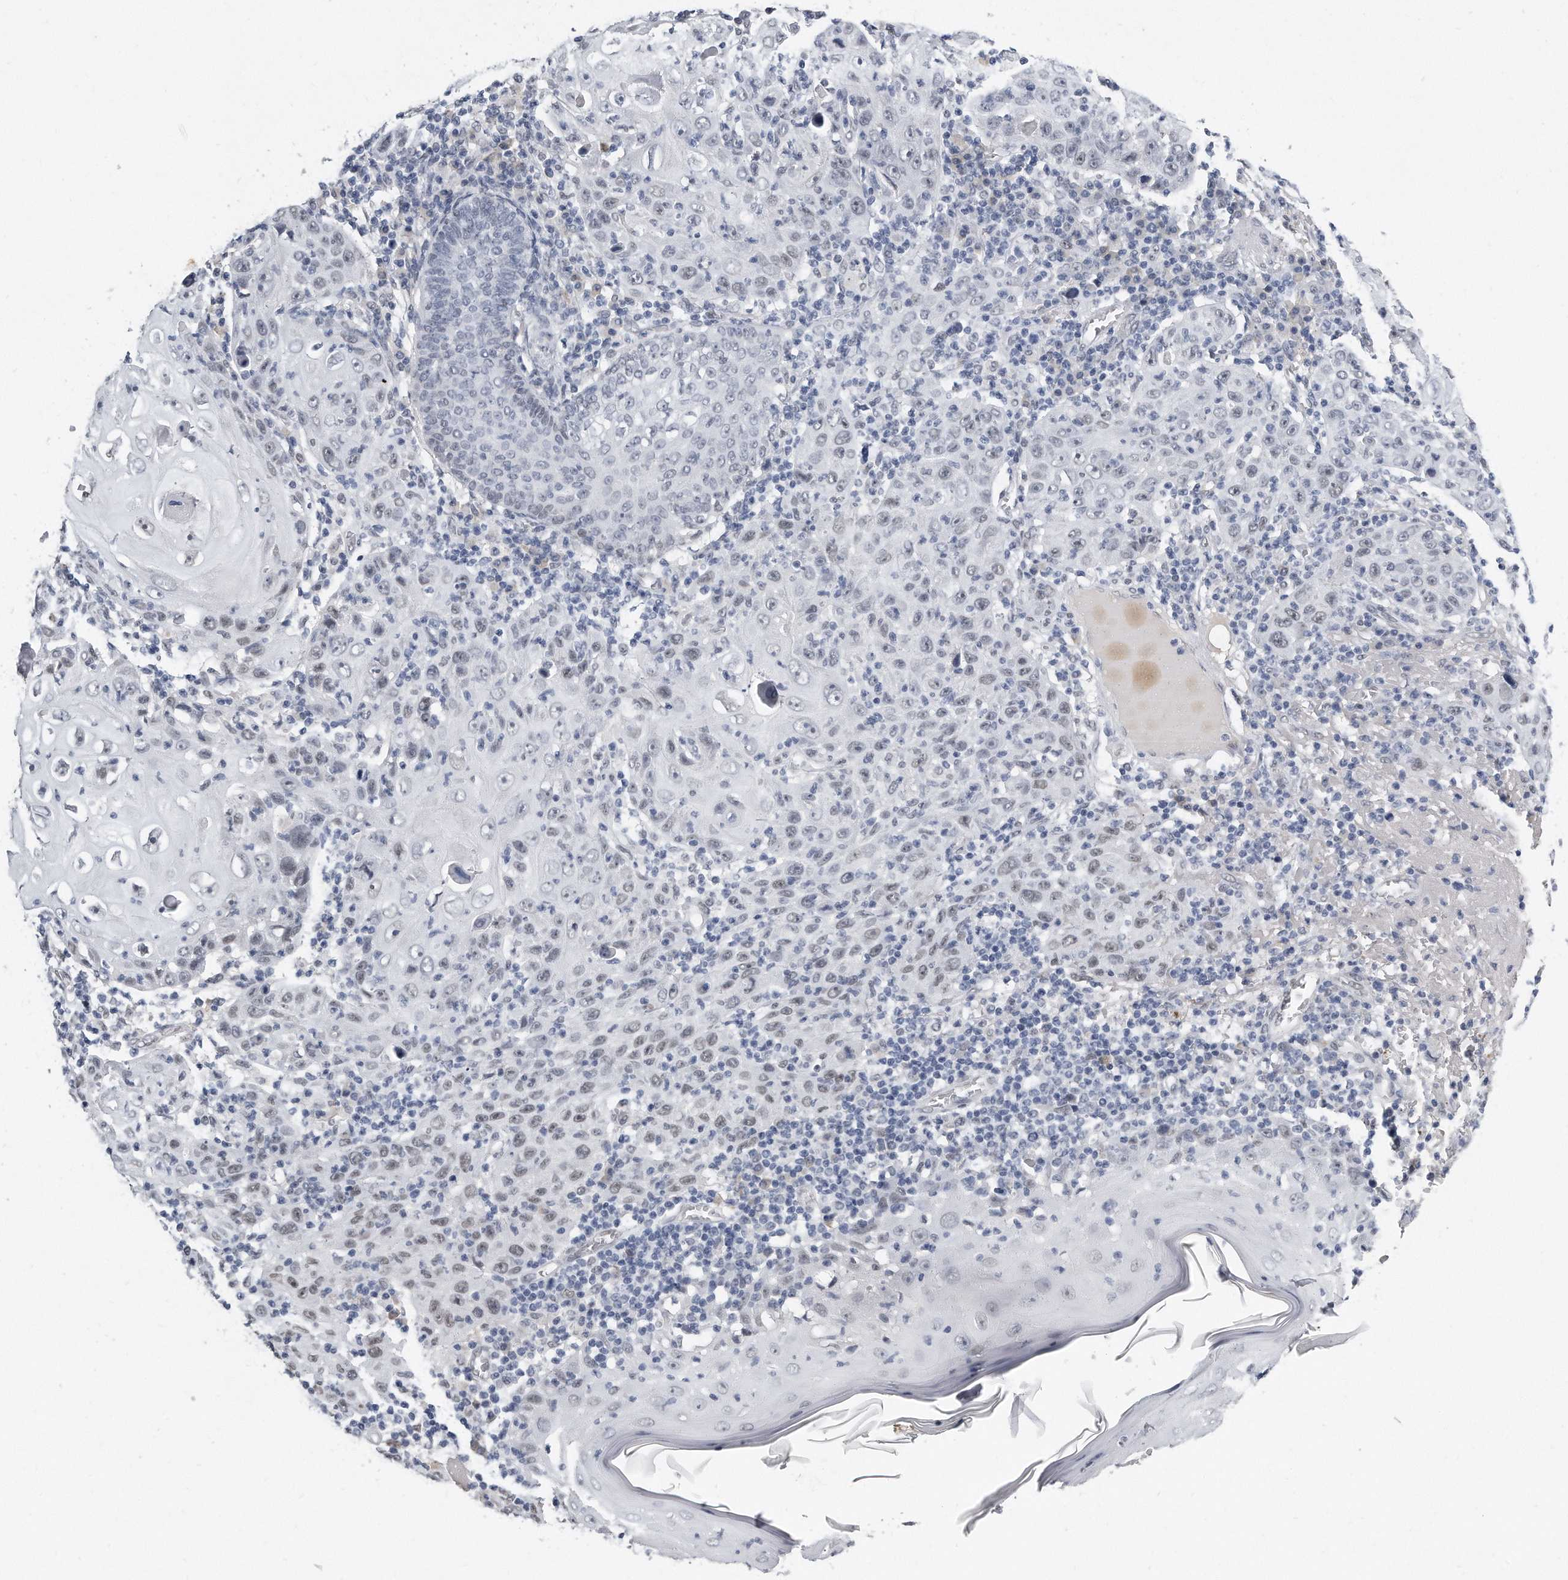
{"staining": {"intensity": "weak", "quantity": "25%-75%", "location": "nuclear"}, "tissue": "skin cancer", "cell_type": "Tumor cells", "image_type": "cancer", "snomed": [{"axis": "morphology", "description": "Squamous cell carcinoma, NOS"}, {"axis": "topography", "description": "Skin"}], "caption": "Skin cancer stained for a protein shows weak nuclear positivity in tumor cells. (DAB IHC with brightfield microscopy, high magnification).", "gene": "CTBP2", "patient": {"sex": "female", "age": 88}}